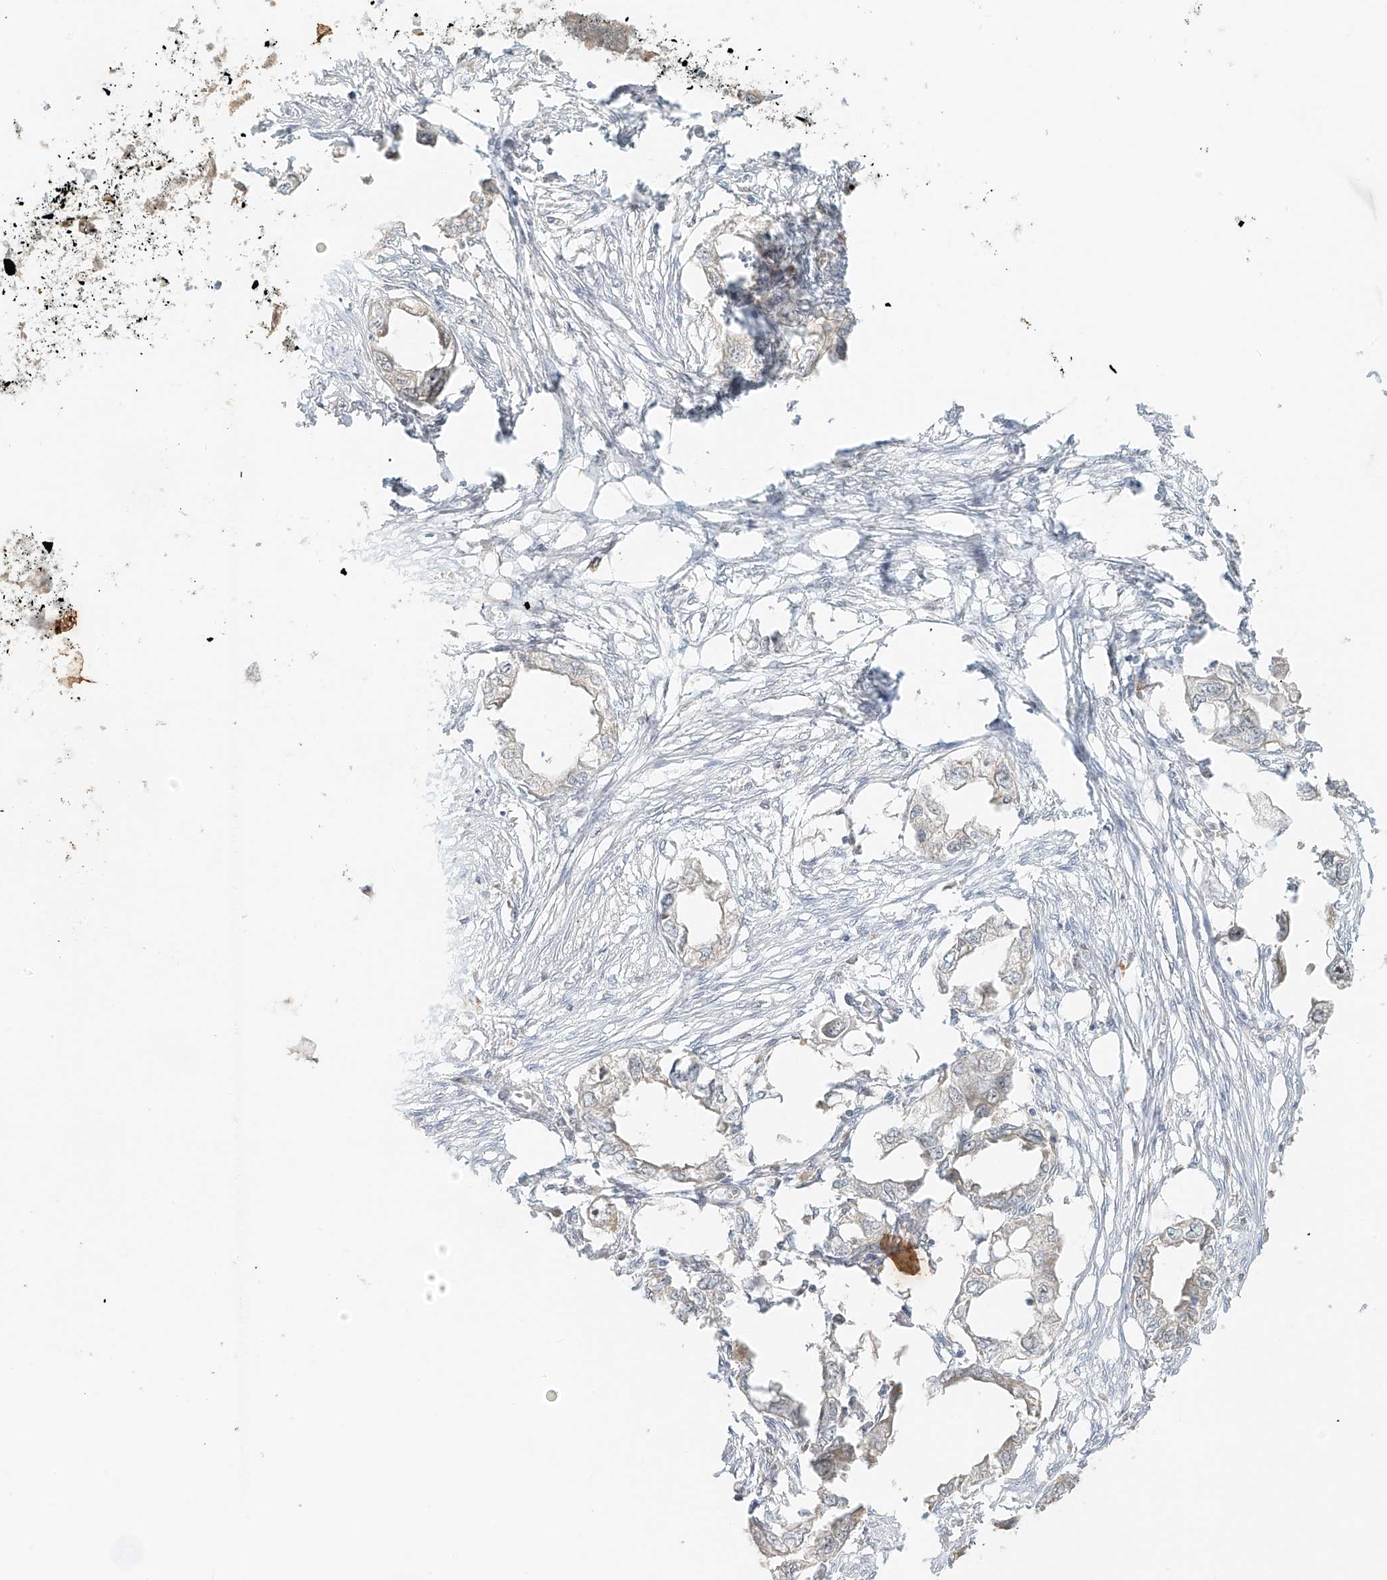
{"staining": {"intensity": "negative", "quantity": "none", "location": "none"}, "tissue": "endometrial cancer", "cell_type": "Tumor cells", "image_type": "cancer", "snomed": [{"axis": "morphology", "description": "Adenocarcinoma, NOS"}, {"axis": "morphology", "description": "Adenocarcinoma, metastatic, NOS"}, {"axis": "topography", "description": "Adipose tissue"}, {"axis": "topography", "description": "Endometrium"}], "caption": "Tumor cells show no significant protein expression in endometrial adenocarcinoma. Brightfield microscopy of immunohistochemistry stained with DAB (brown) and hematoxylin (blue), captured at high magnification.", "gene": "MIPEP", "patient": {"sex": "female", "age": 67}}